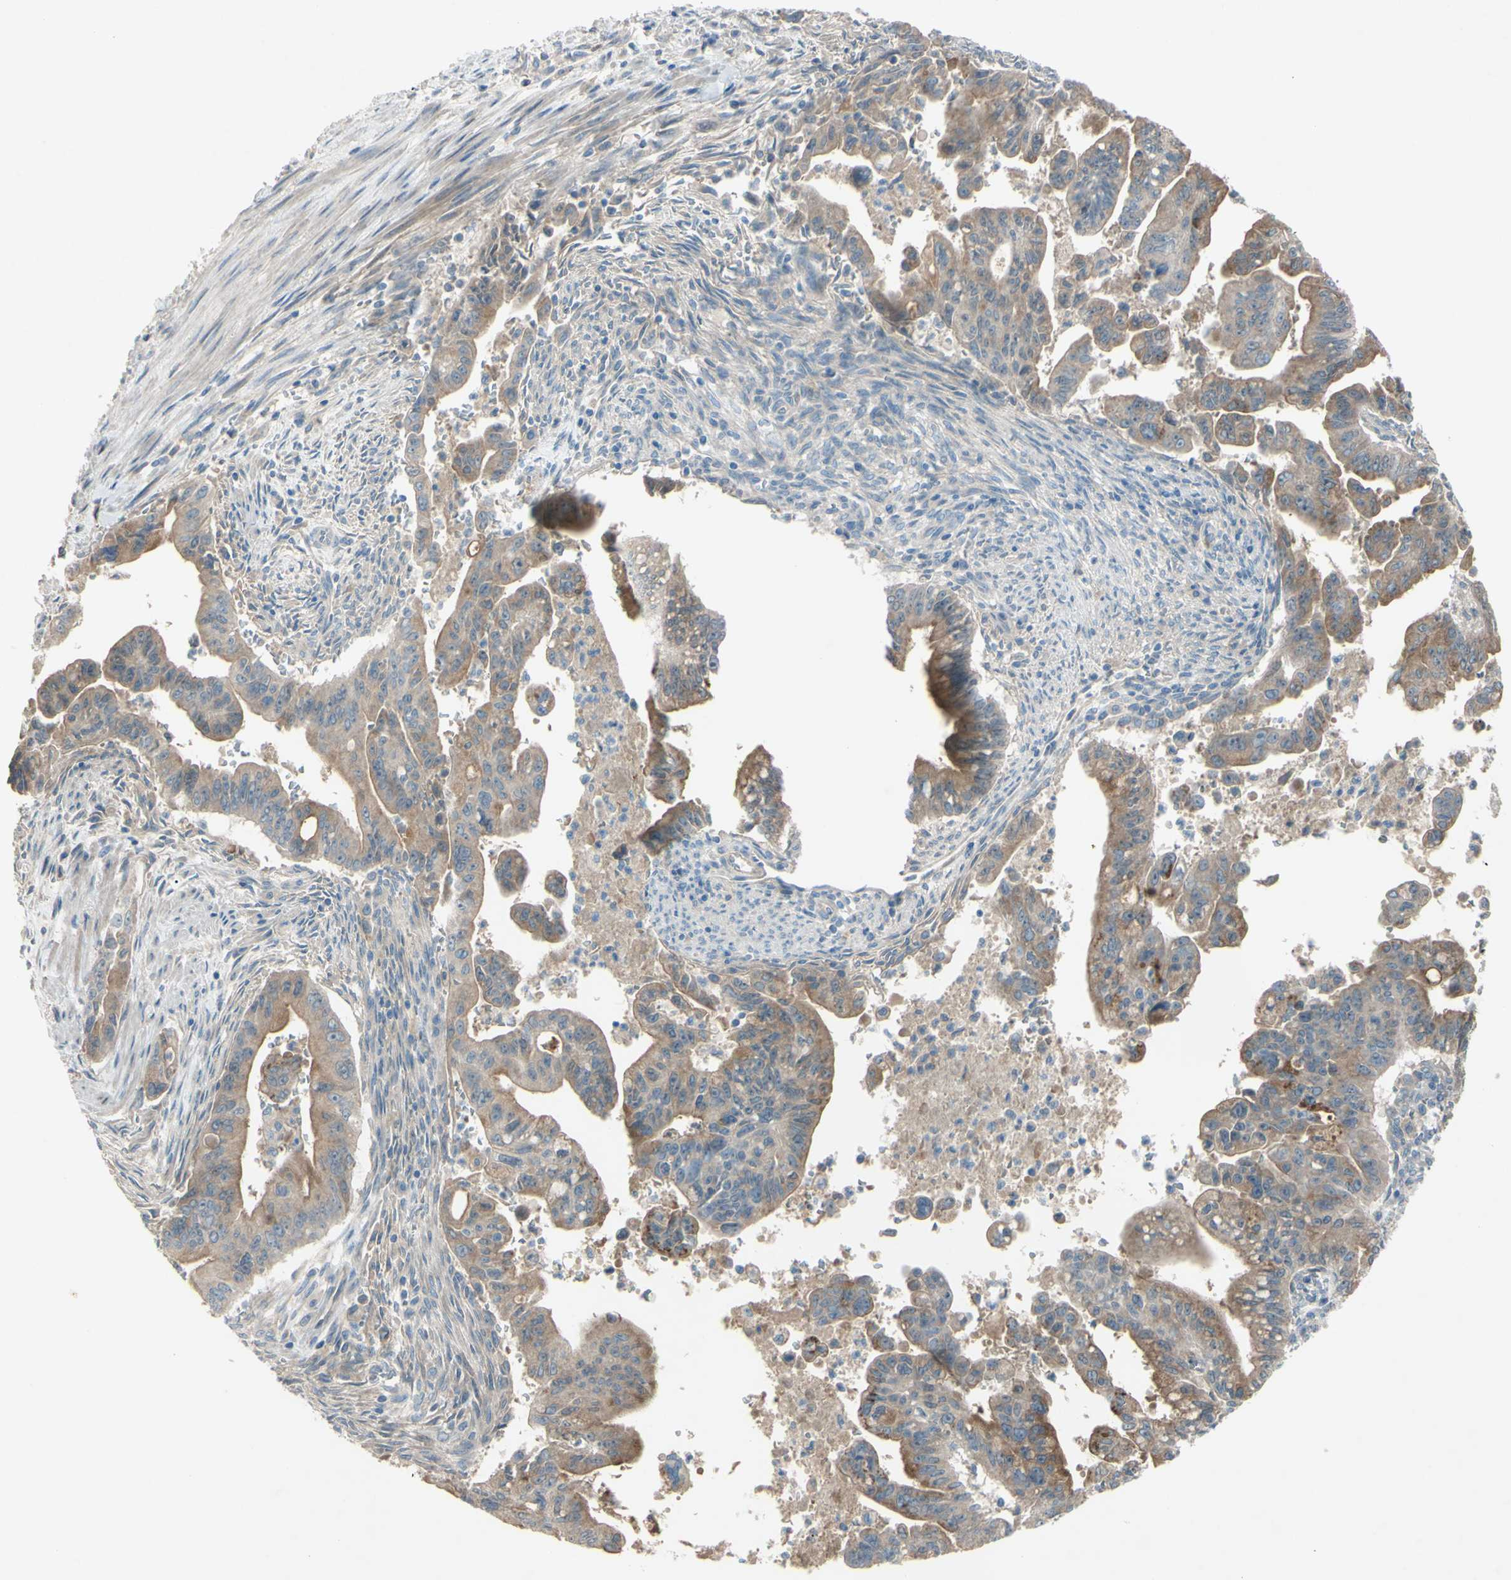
{"staining": {"intensity": "moderate", "quantity": ">75%", "location": "cytoplasmic/membranous"}, "tissue": "pancreatic cancer", "cell_type": "Tumor cells", "image_type": "cancer", "snomed": [{"axis": "morphology", "description": "Adenocarcinoma, NOS"}, {"axis": "topography", "description": "Pancreas"}], "caption": "A micrograph showing moderate cytoplasmic/membranous expression in approximately >75% of tumor cells in adenocarcinoma (pancreatic), as visualized by brown immunohistochemical staining.", "gene": "ATRN", "patient": {"sex": "male", "age": 70}}